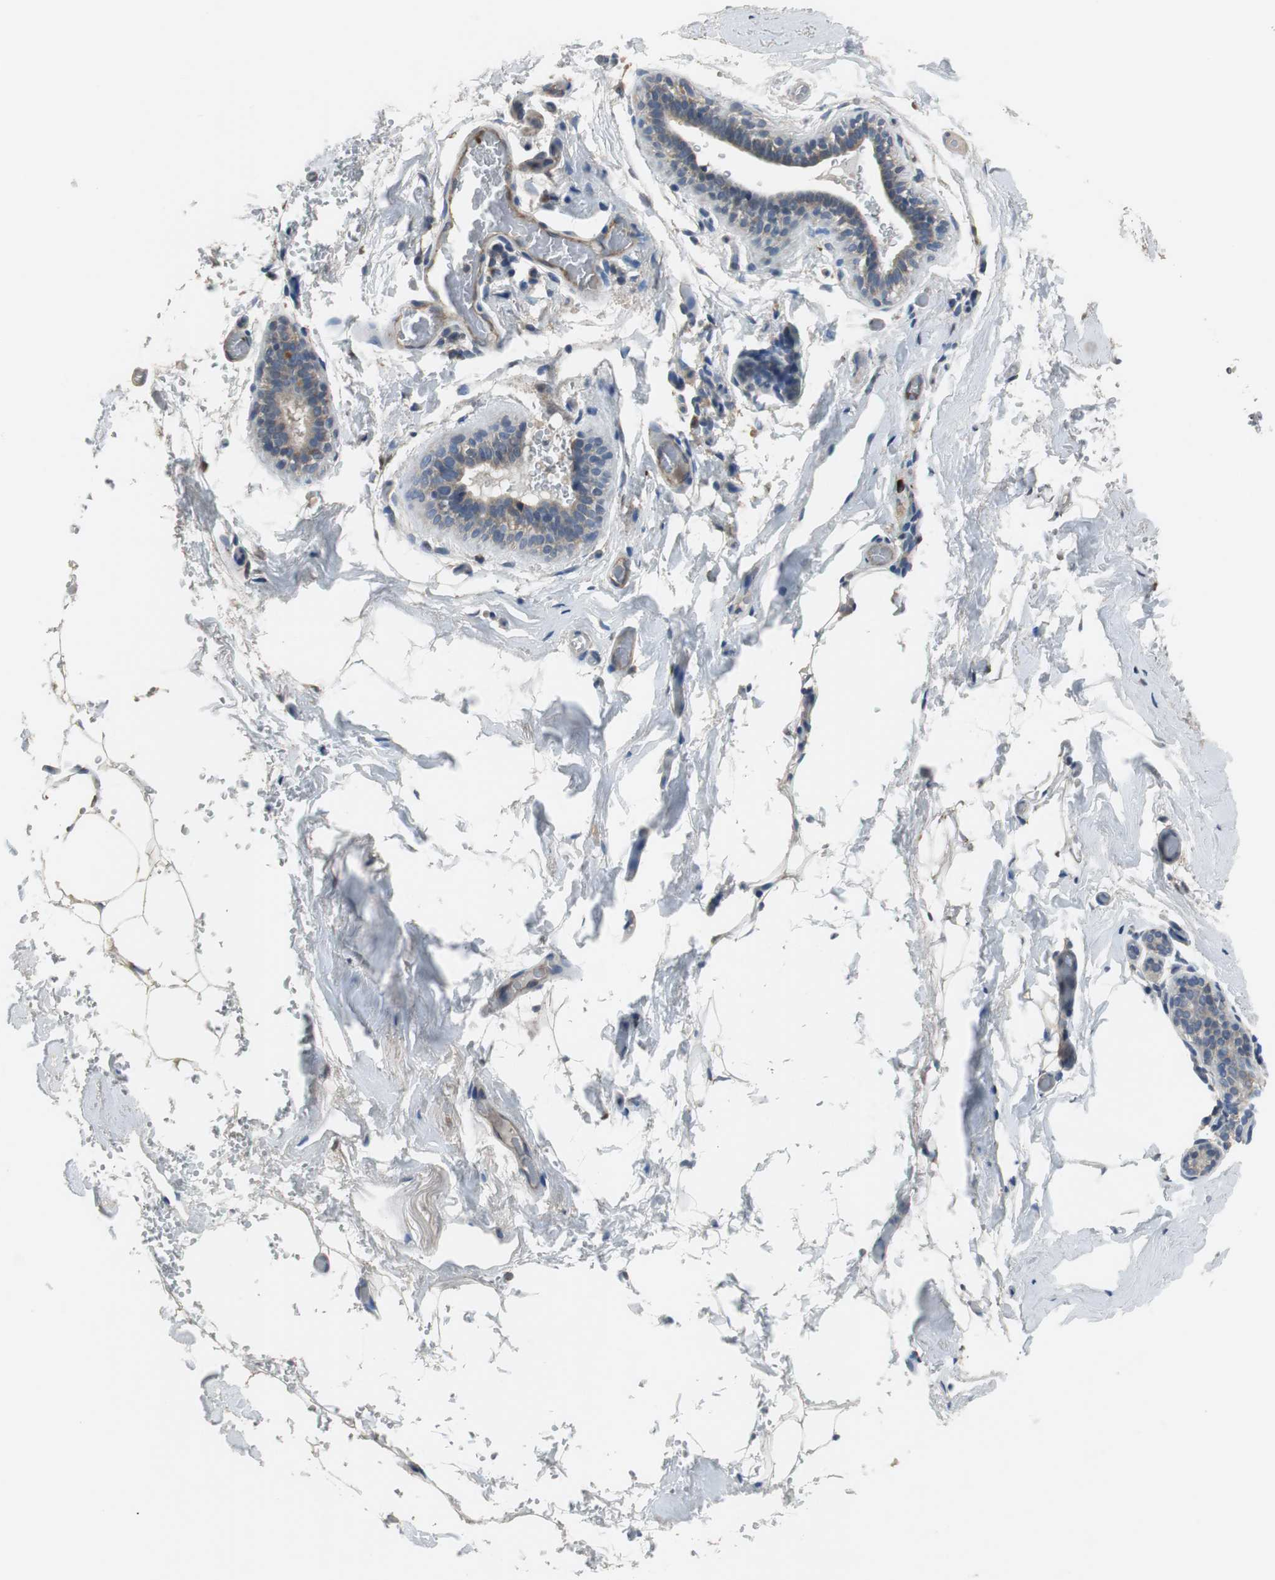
{"staining": {"intensity": "negative", "quantity": "none", "location": "none"}, "tissue": "breast", "cell_type": "Adipocytes", "image_type": "normal", "snomed": [{"axis": "morphology", "description": "Normal tissue, NOS"}, {"axis": "topography", "description": "Breast"}, {"axis": "topography", "description": "Soft tissue"}], "caption": "High power microscopy image of an immunohistochemistry photomicrograph of unremarkable breast, revealing no significant staining in adipocytes. (DAB immunohistochemistry (IHC) with hematoxylin counter stain).", "gene": "MTIF2", "patient": {"sex": "female", "age": 75}}